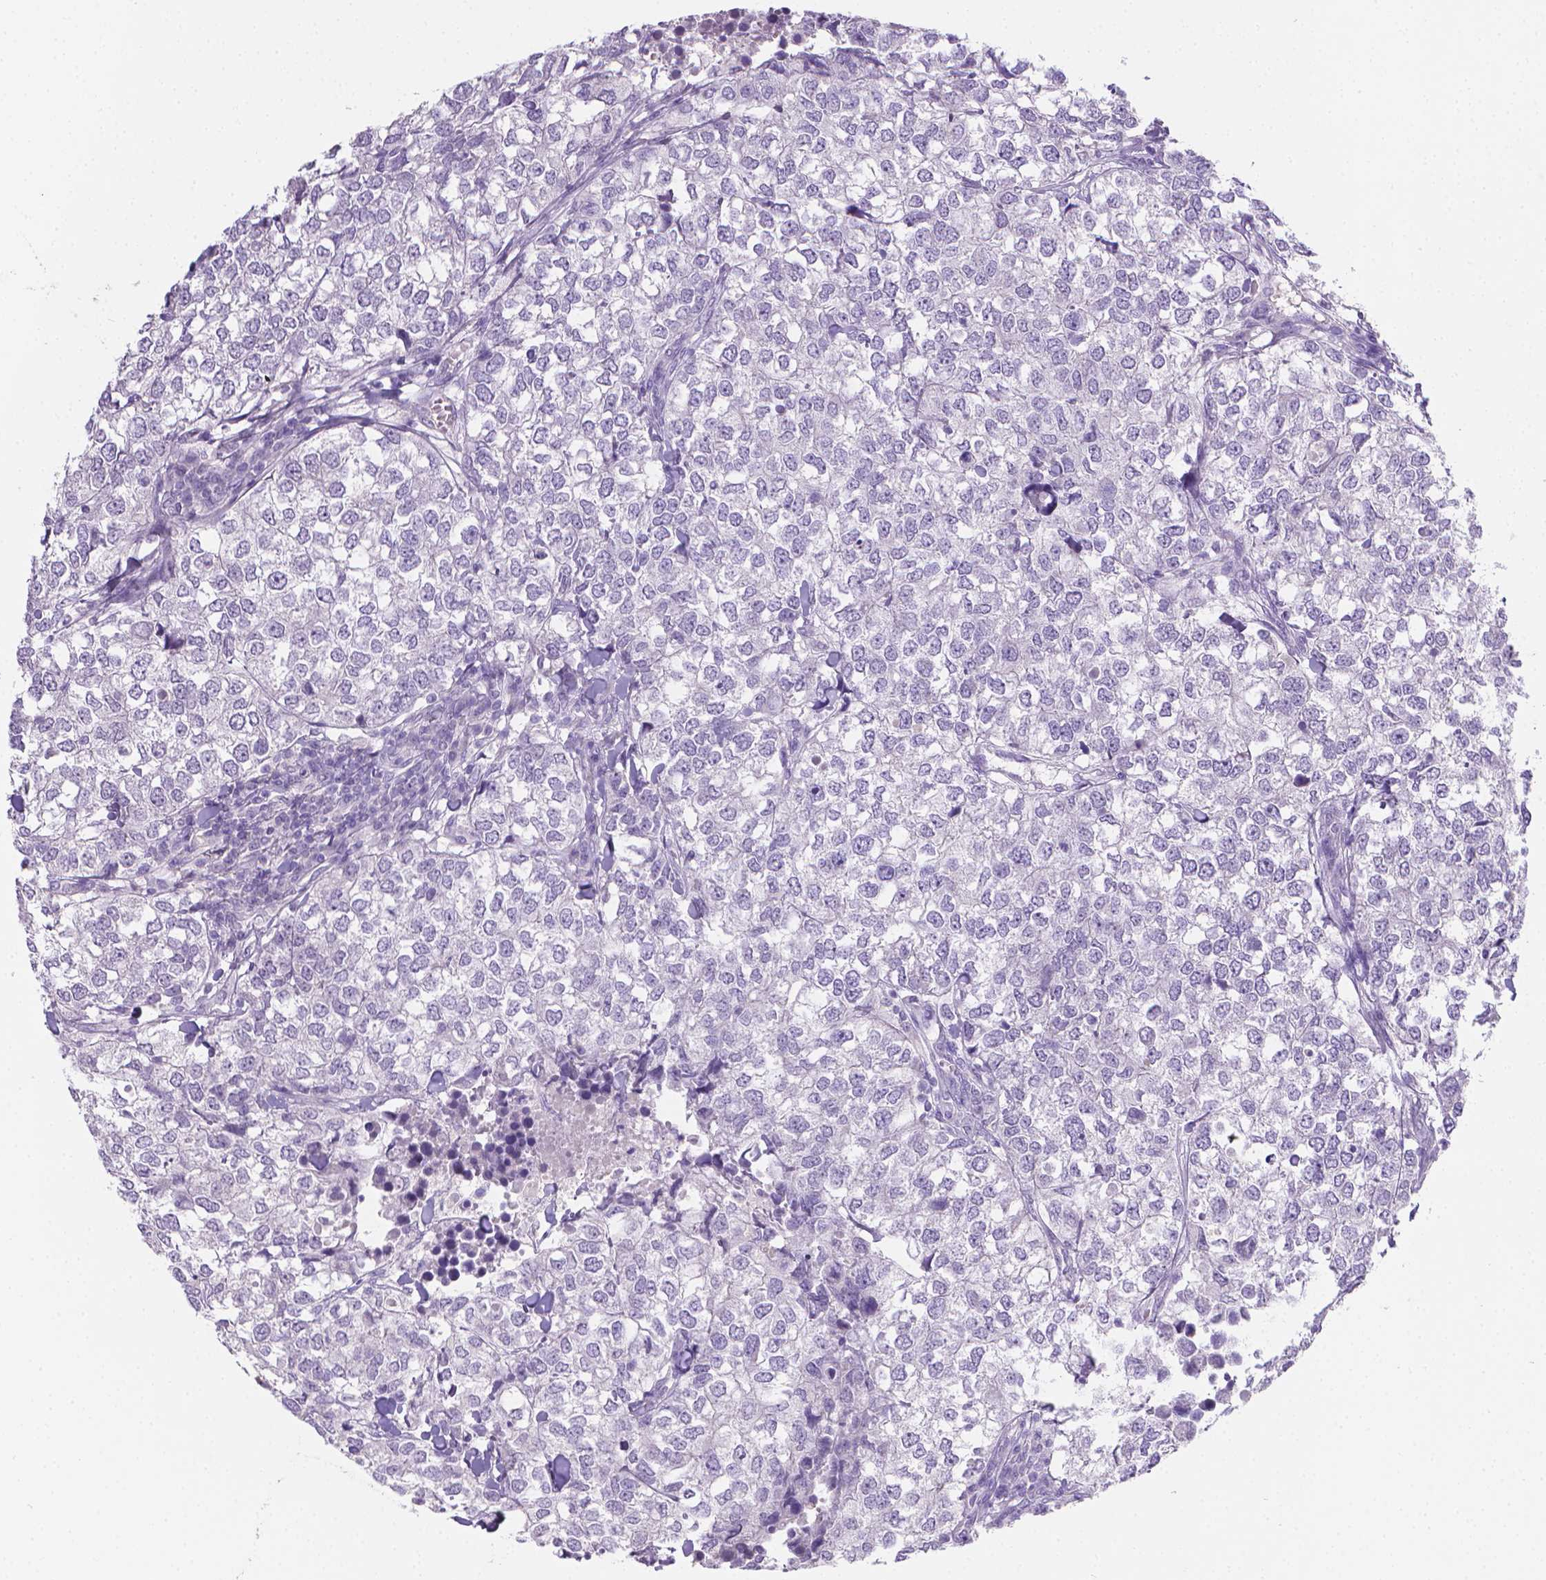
{"staining": {"intensity": "negative", "quantity": "none", "location": "none"}, "tissue": "breast cancer", "cell_type": "Tumor cells", "image_type": "cancer", "snomed": [{"axis": "morphology", "description": "Duct carcinoma"}, {"axis": "topography", "description": "Breast"}], "caption": "A high-resolution histopathology image shows immunohistochemistry (IHC) staining of breast cancer (intraductal carcinoma), which shows no significant positivity in tumor cells.", "gene": "TNNI2", "patient": {"sex": "female", "age": 30}}